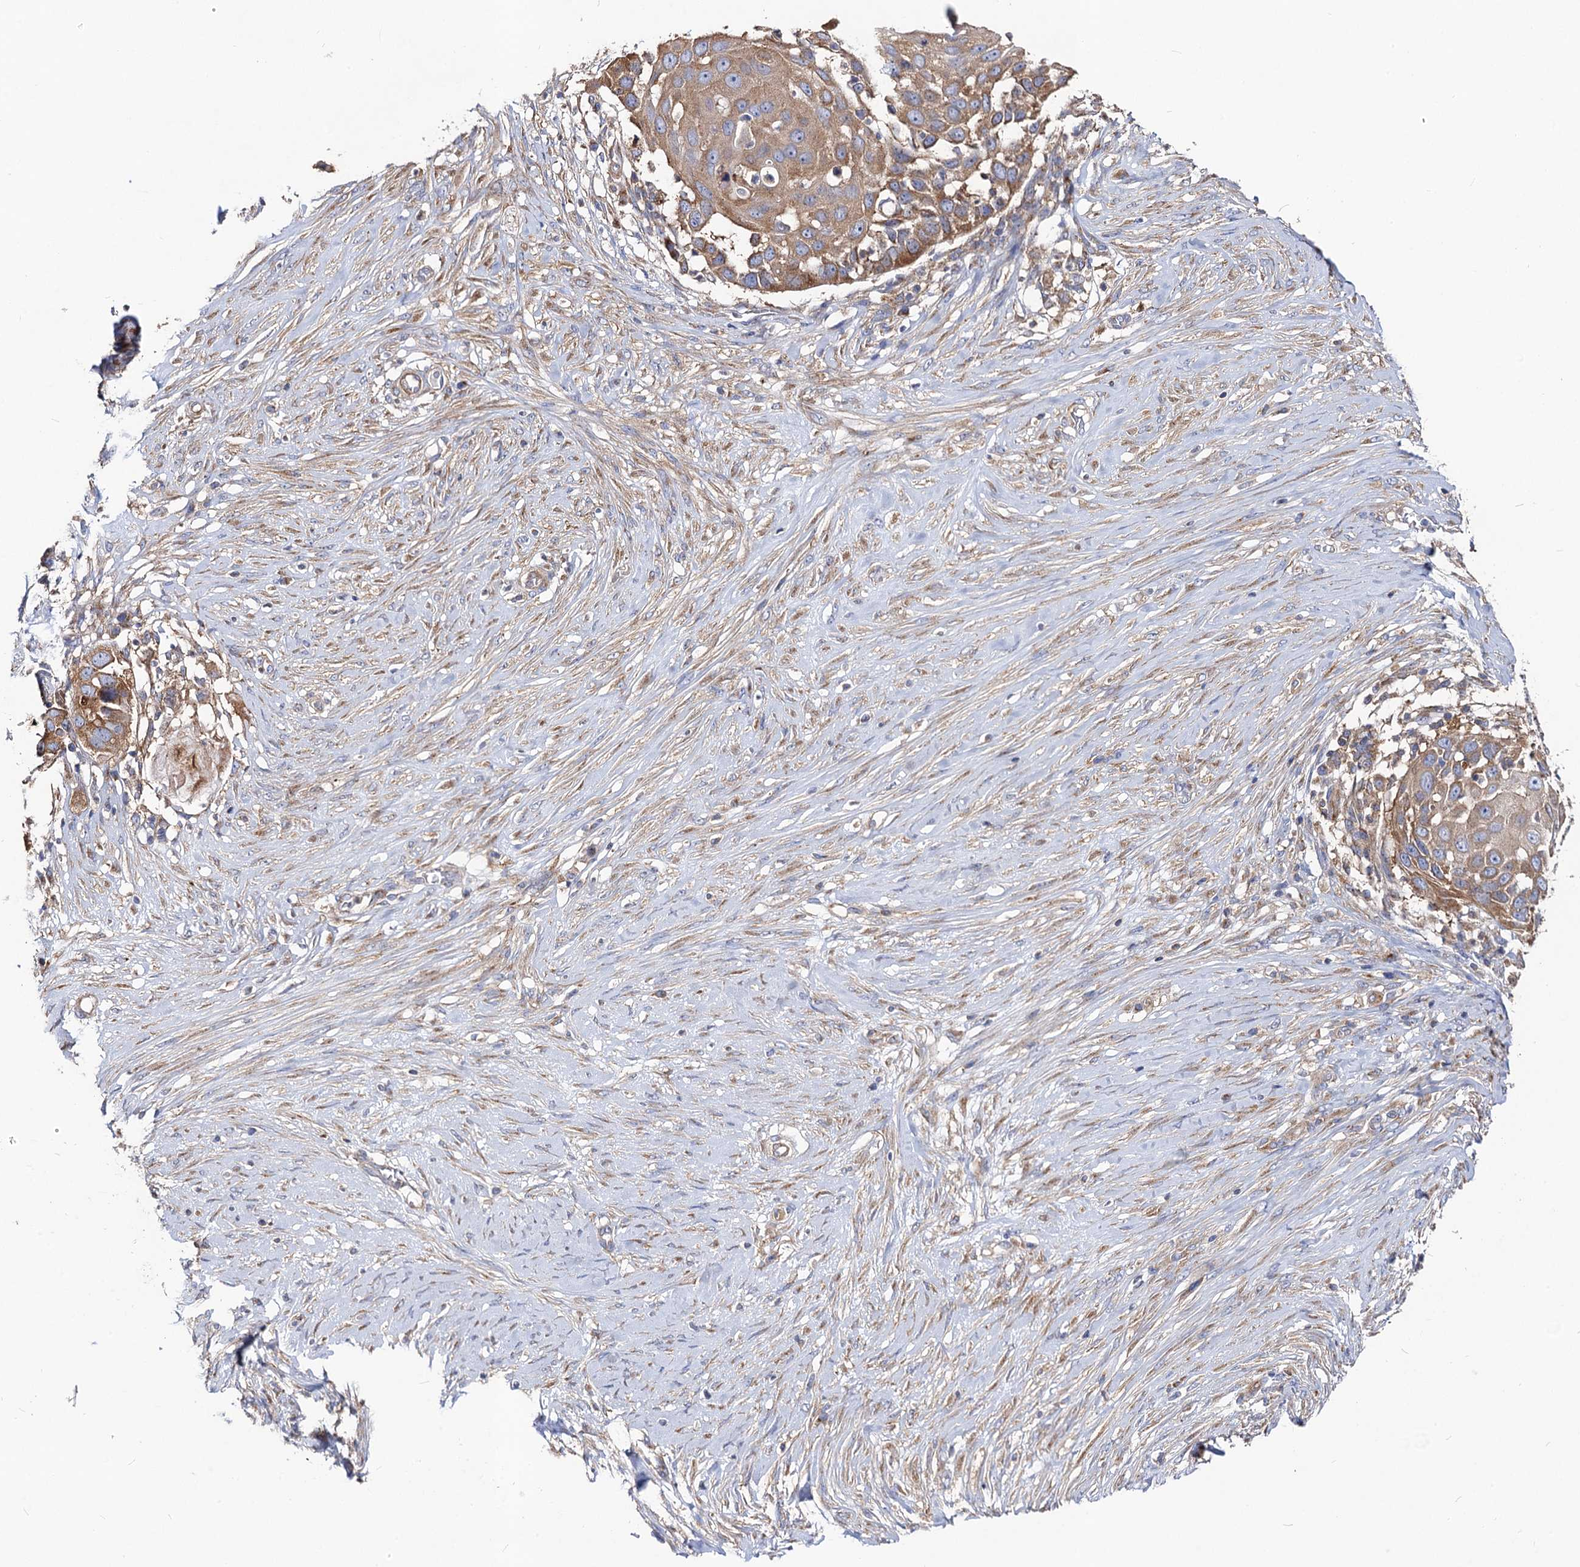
{"staining": {"intensity": "moderate", "quantity": "25%-75%", "location": "cytoplasmic/membranous"}, "tissue": "skin cancer", "cell_type": "Tumor cells", "image_type": "cancer", "snomed": [{"axis": "morphology", "description": "Squamous cell carcinoma, NOS"}, {"axis": "topography", "description": "Skin"}], "caption": "About 25%-75% of tumor cells in human squamous cell carcinoma (skin) display moderate cytoplasmic/membranous protein expression as visualized by brown immunohistochemical staining.", "gene": "DYDC1", "patient": {"sex": "female", "age": 44}}